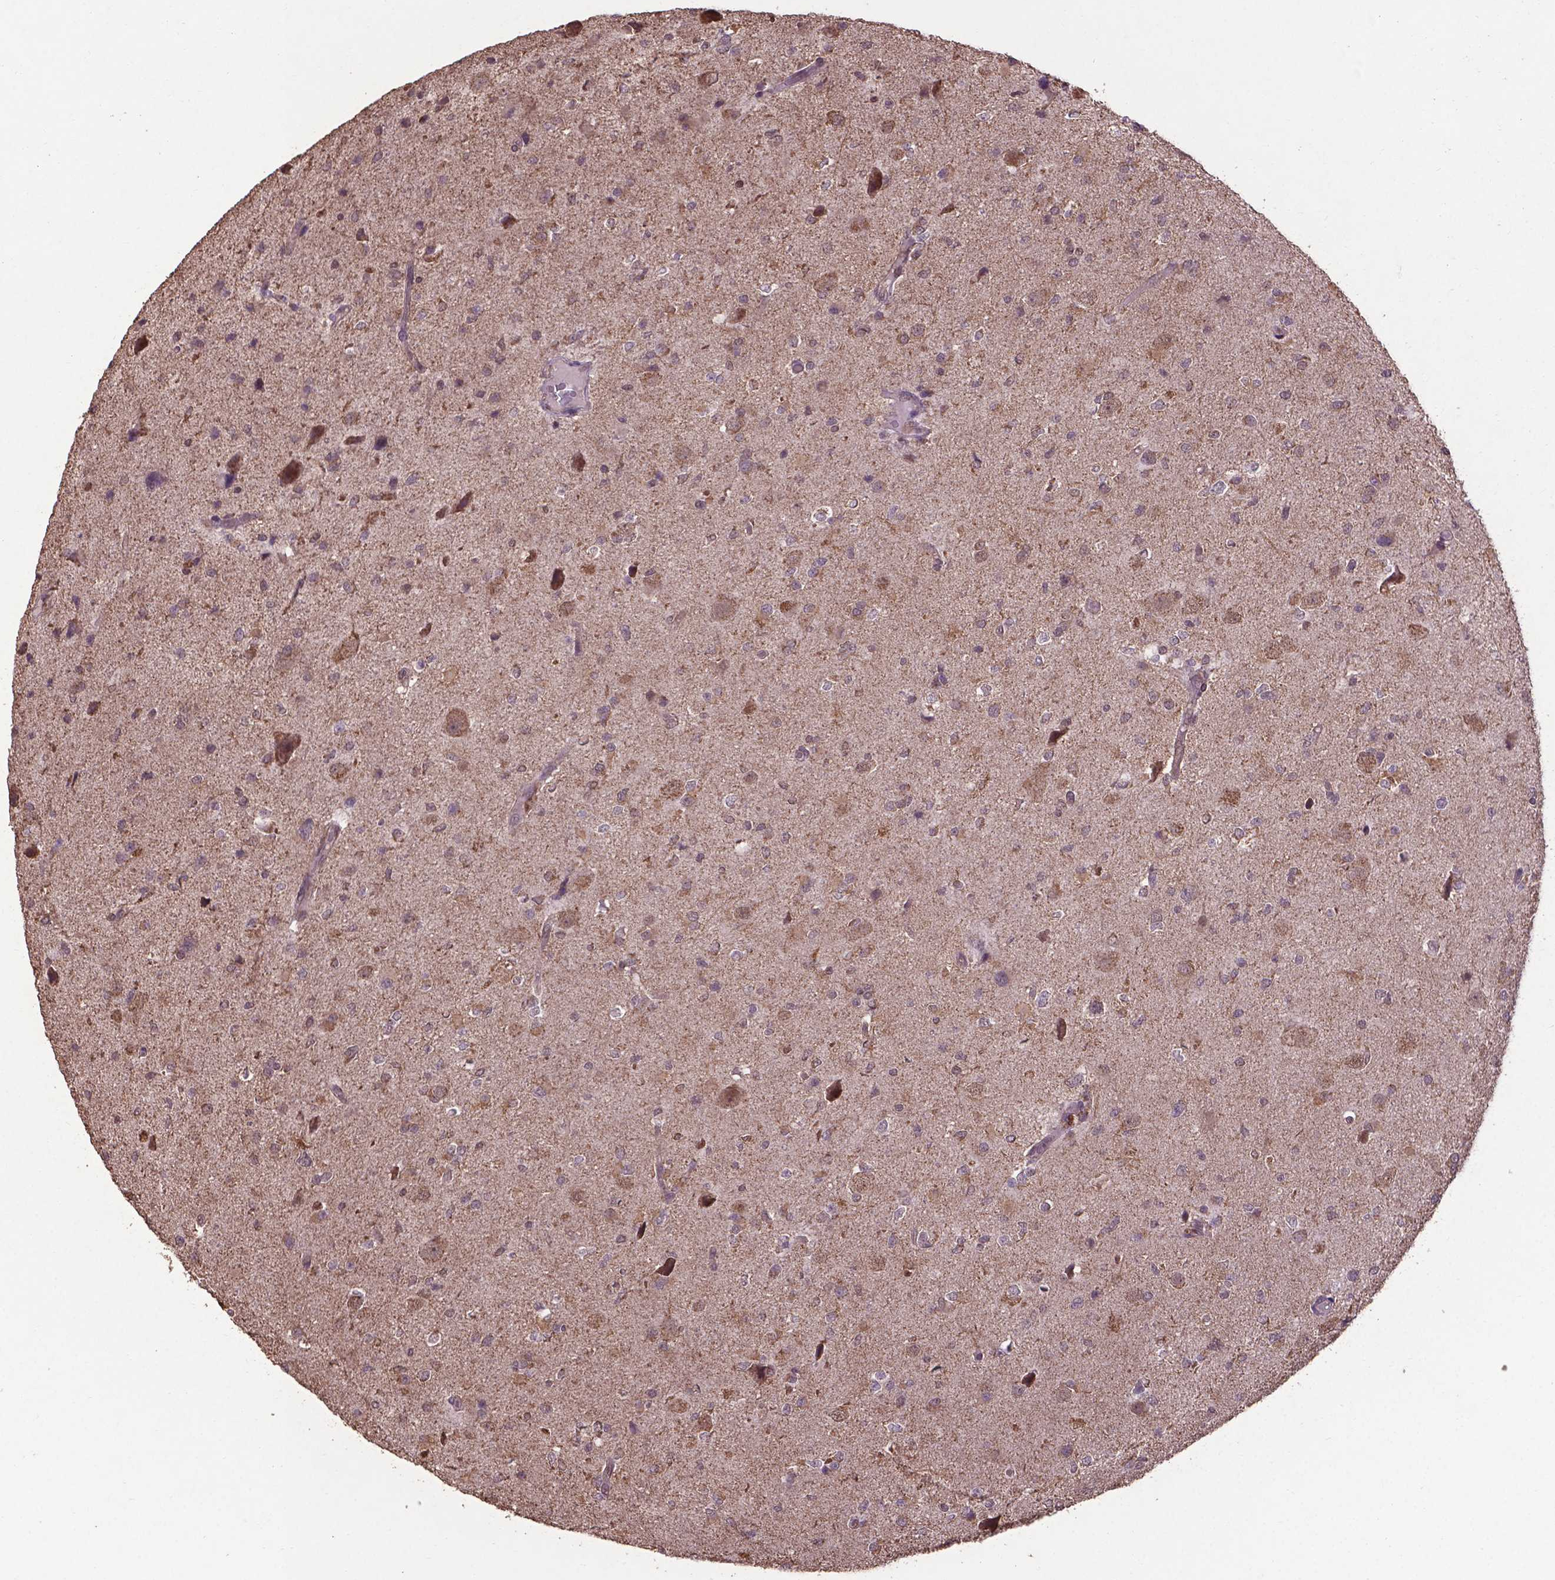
{"staining": {"intensity": "weak", "quantity": "25%-75%", "location": "cytoplasmic/membranous,nuclear"}, "tissue": "glioma", "cell_type": "Tumor cells", "image_type": "cancer", "snomed": [{"axis": "morphology", "description": "Glioma, malignant, Low grade"}, {"axis": "topography", "description": "Brain"}], "caption": "IHC histopathology image of neoplastic tissue: human low-grade glioma (malignant) stained using immunohistochemistry (IHC) exhibits low levels of weak protein expression localized specifically in the cytoplasmic/membranous and nuclear of tumor cells, appearing as a cytoplasmic/membranous and nuclear brown color.", "gene": "DCAF1", "patient": {"sex": "female", "age": 32}}